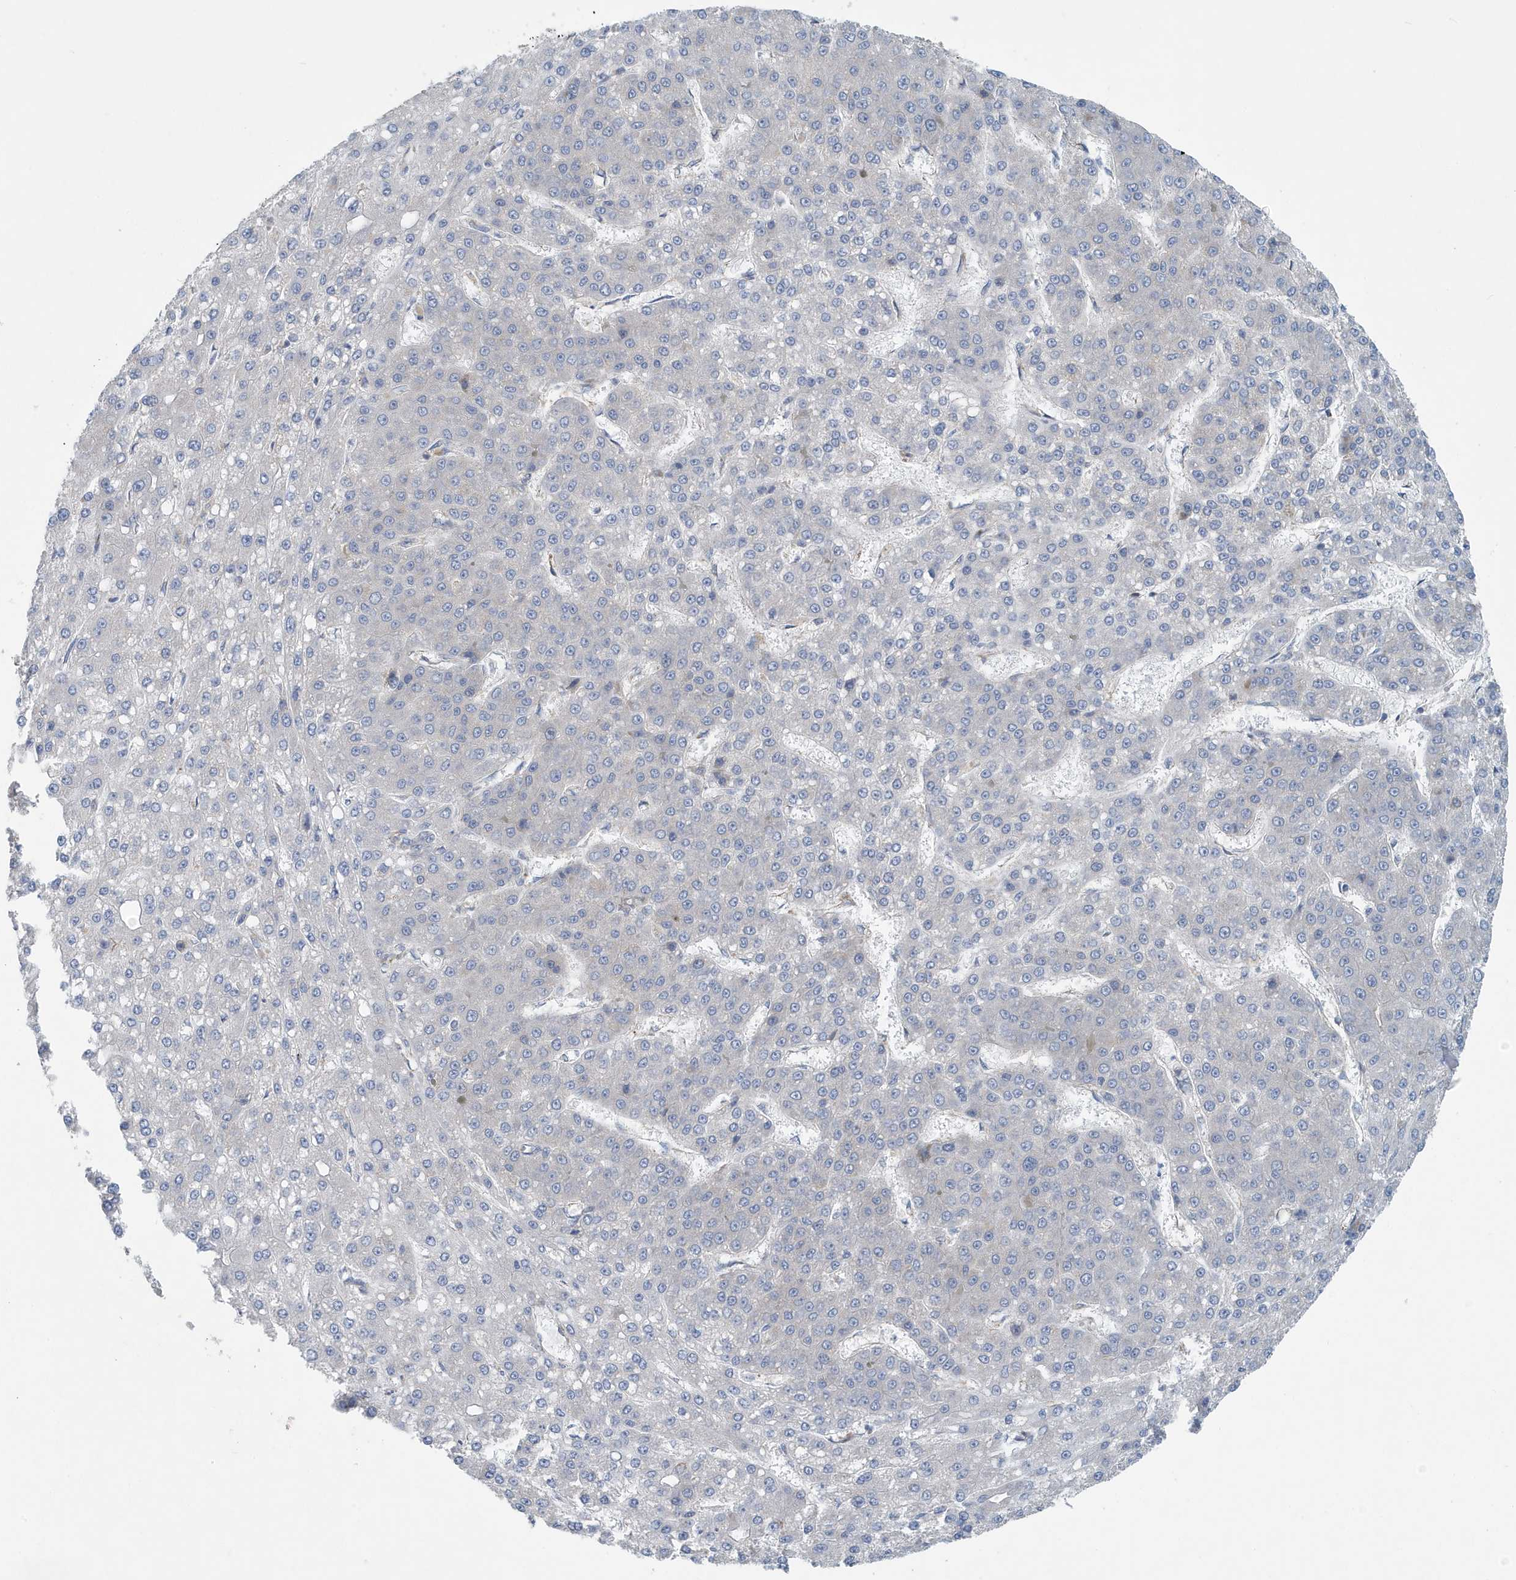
{"staining": {"intensity": "negative", "quantity": "none", "location": "none"}, "tissue": "liver cancer", "cell_type": "Tumor cells", "image_type": "cancer", "snomed": [{"axis": "morphology", "description": "Carcinoma, Hepatocellular, NOS"}, {"axis": "topography", "description": "Liver"}], "caption": "Immunohistochemical staining of human hepatocellular carcinoma (liver) reveals no significant staining in tumor cells. (Immunohistochemistry, brightfield microscopy, high magnification).", "gene": "PPM1M", "patient": {"sex": "male", "age": 67}}